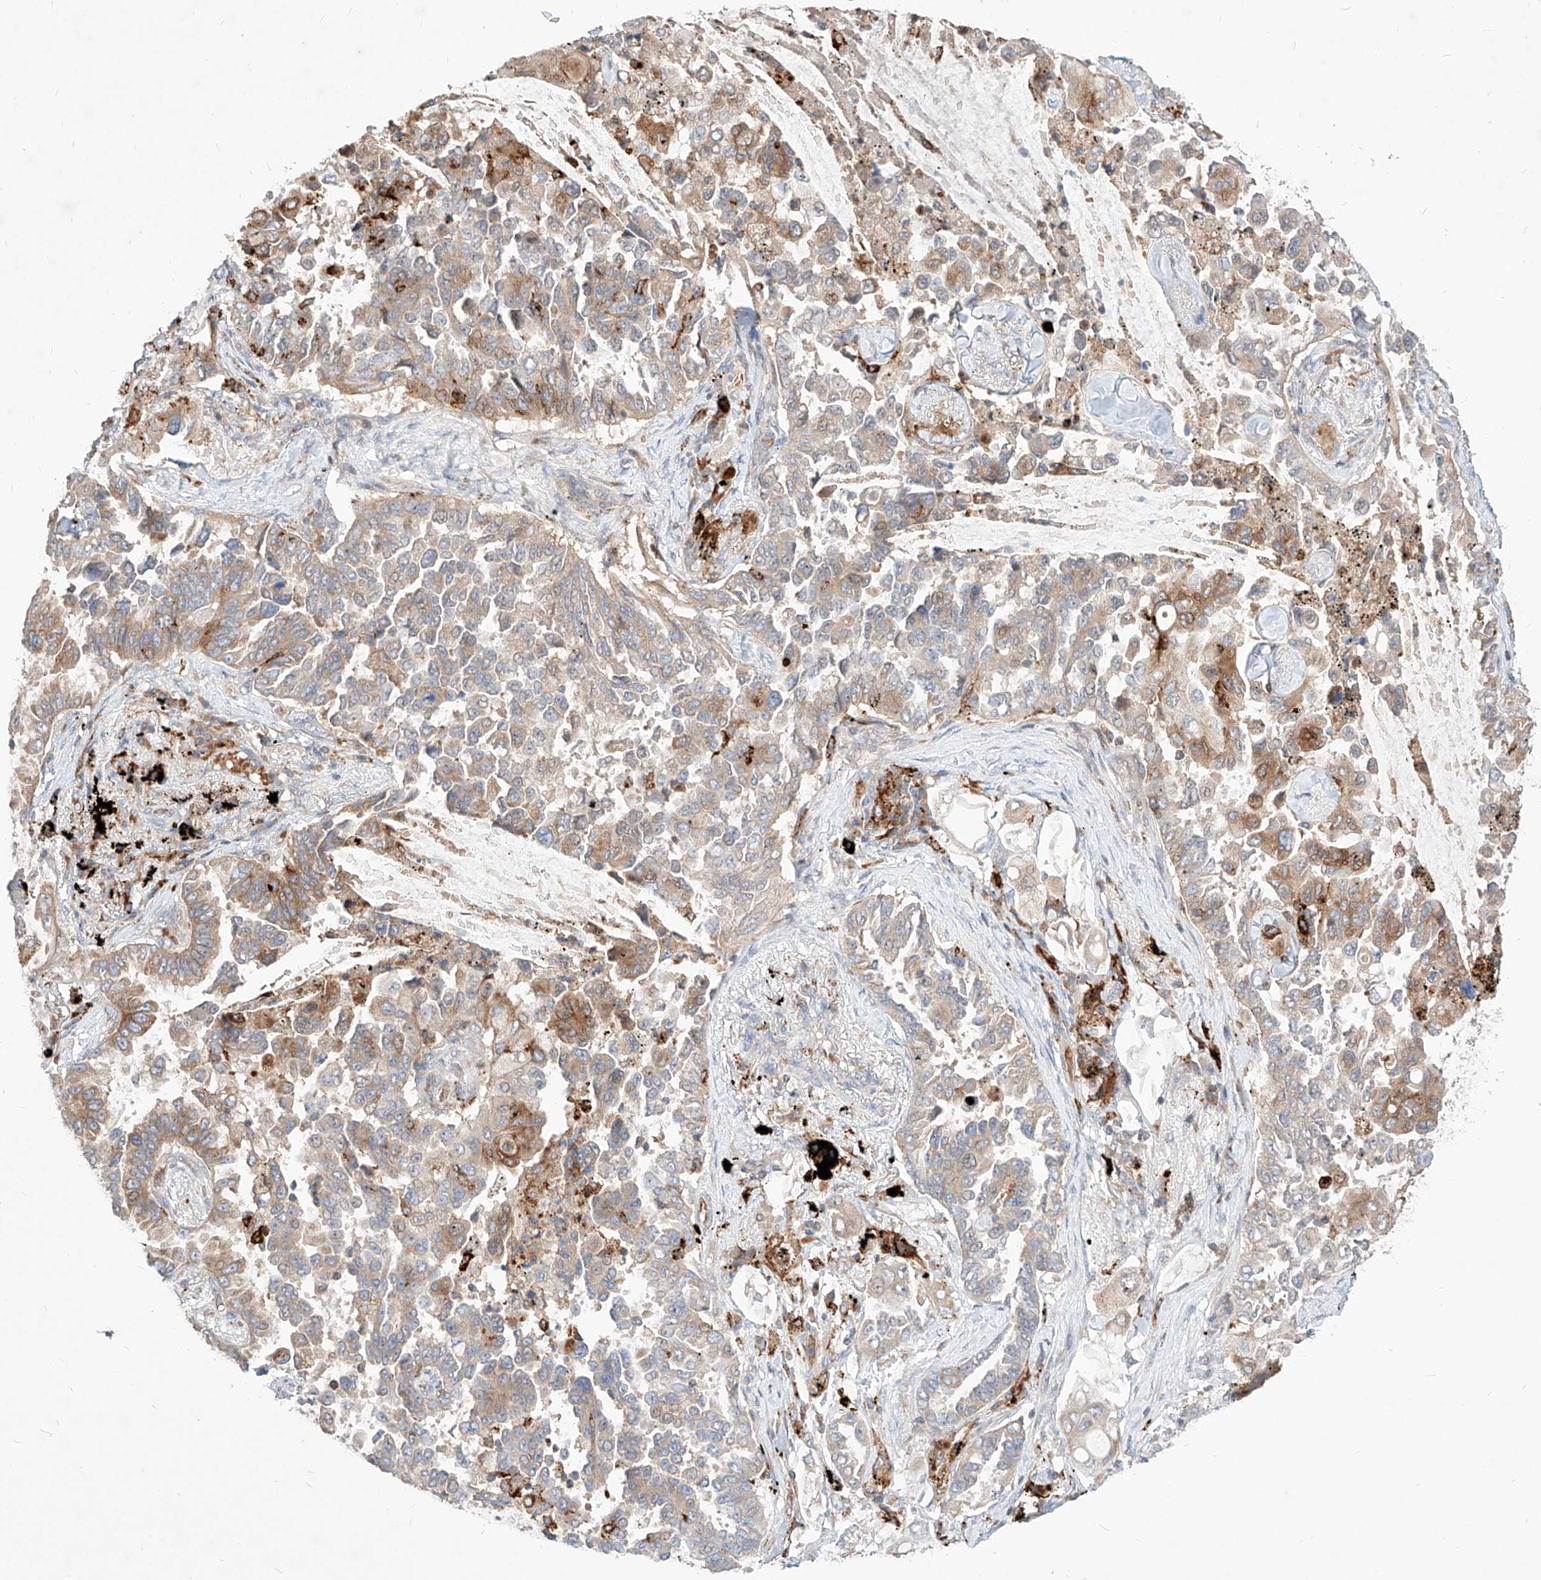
{"staining": {"intensity": "moderate", "quantity": "25%-75%", "location": "cytoplasmic/membranous"}, "tissue": "lung cancer", "cell_type": "Tumor cells", "image_type": "cancer", "snomed": [{"axis": "morphology", "description": "Adenocarcinoma, NOS"}, {"axis": "topography", "description": "Lung"}], "caption": "Immunohistochemistry staining of lung adenocarcinoma, which exhibits medium levels of moderate cytoplasmic/membranous positivity in about 25%-75% of tumor cells indicating moderate cytoplasmic/membranous protein positivity. The staining was performed using DAB (3,3'-diaminobenzidine) (brown) for protein detection and nuclei were counterstained in hematoxylin (blue).", "gene": "TSNAX", "patient": {"sex": "female", "age": 67}}